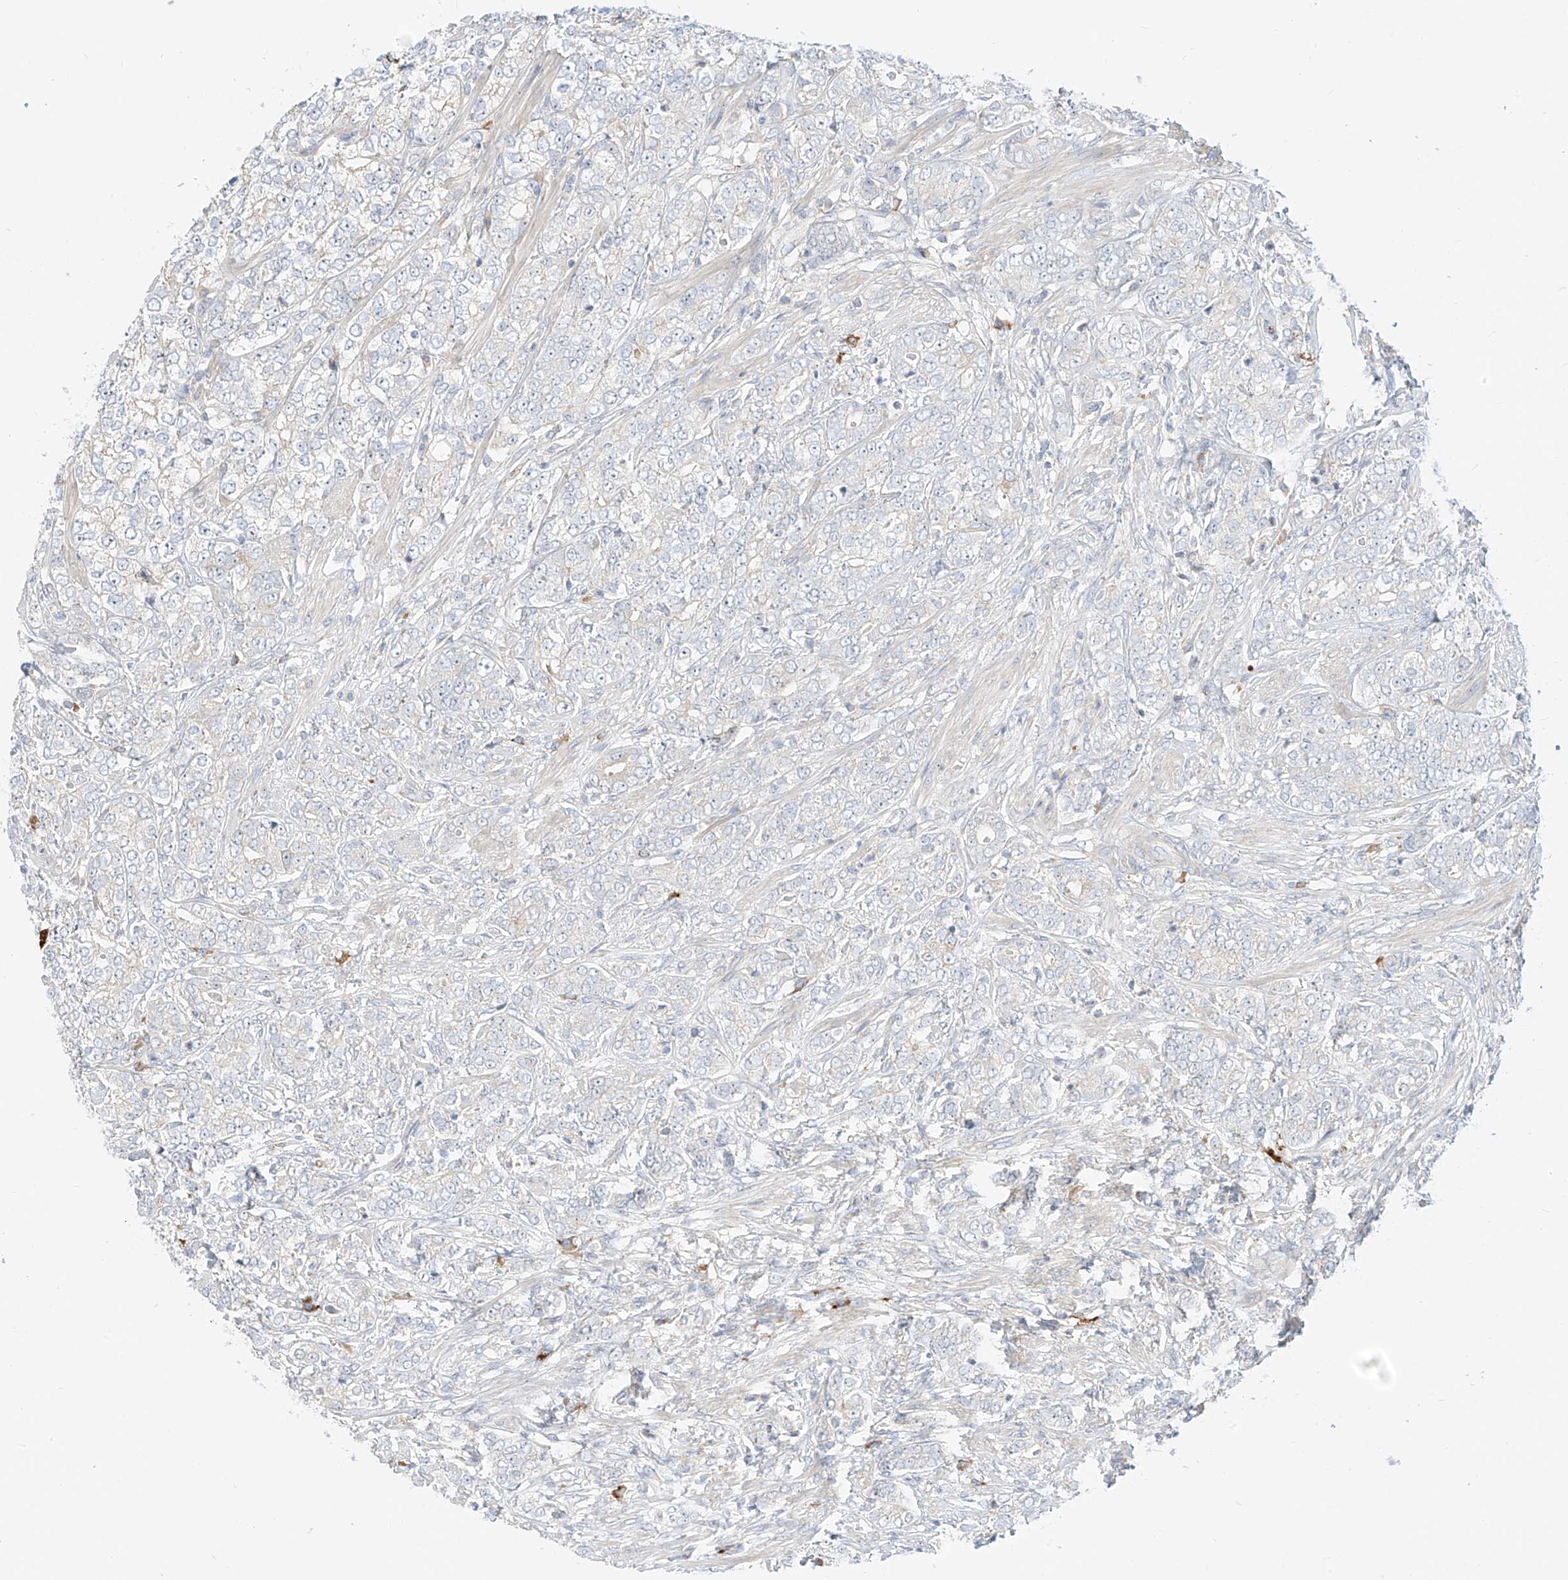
{"staining": {"intensity": "negative", "quantity": "none", "location": "none"}, "tissue": "prostate cancer", "cell_type": "Tumor cells", "image_type": "cancer", "snomed": [{"axis": "morphology", "description": "Adenocarcinoma, High grade"}, {"axis": "topography", "description": "Prostate"}], "caption": "A high-resolution photomicrograph shows IHC staining of prostate cancer (high-grade adenocarcinoma), which shows no significant positivity in tumor cells.", "gene": "SYTL3", "patient": {"sex": "male", "age": 69}}